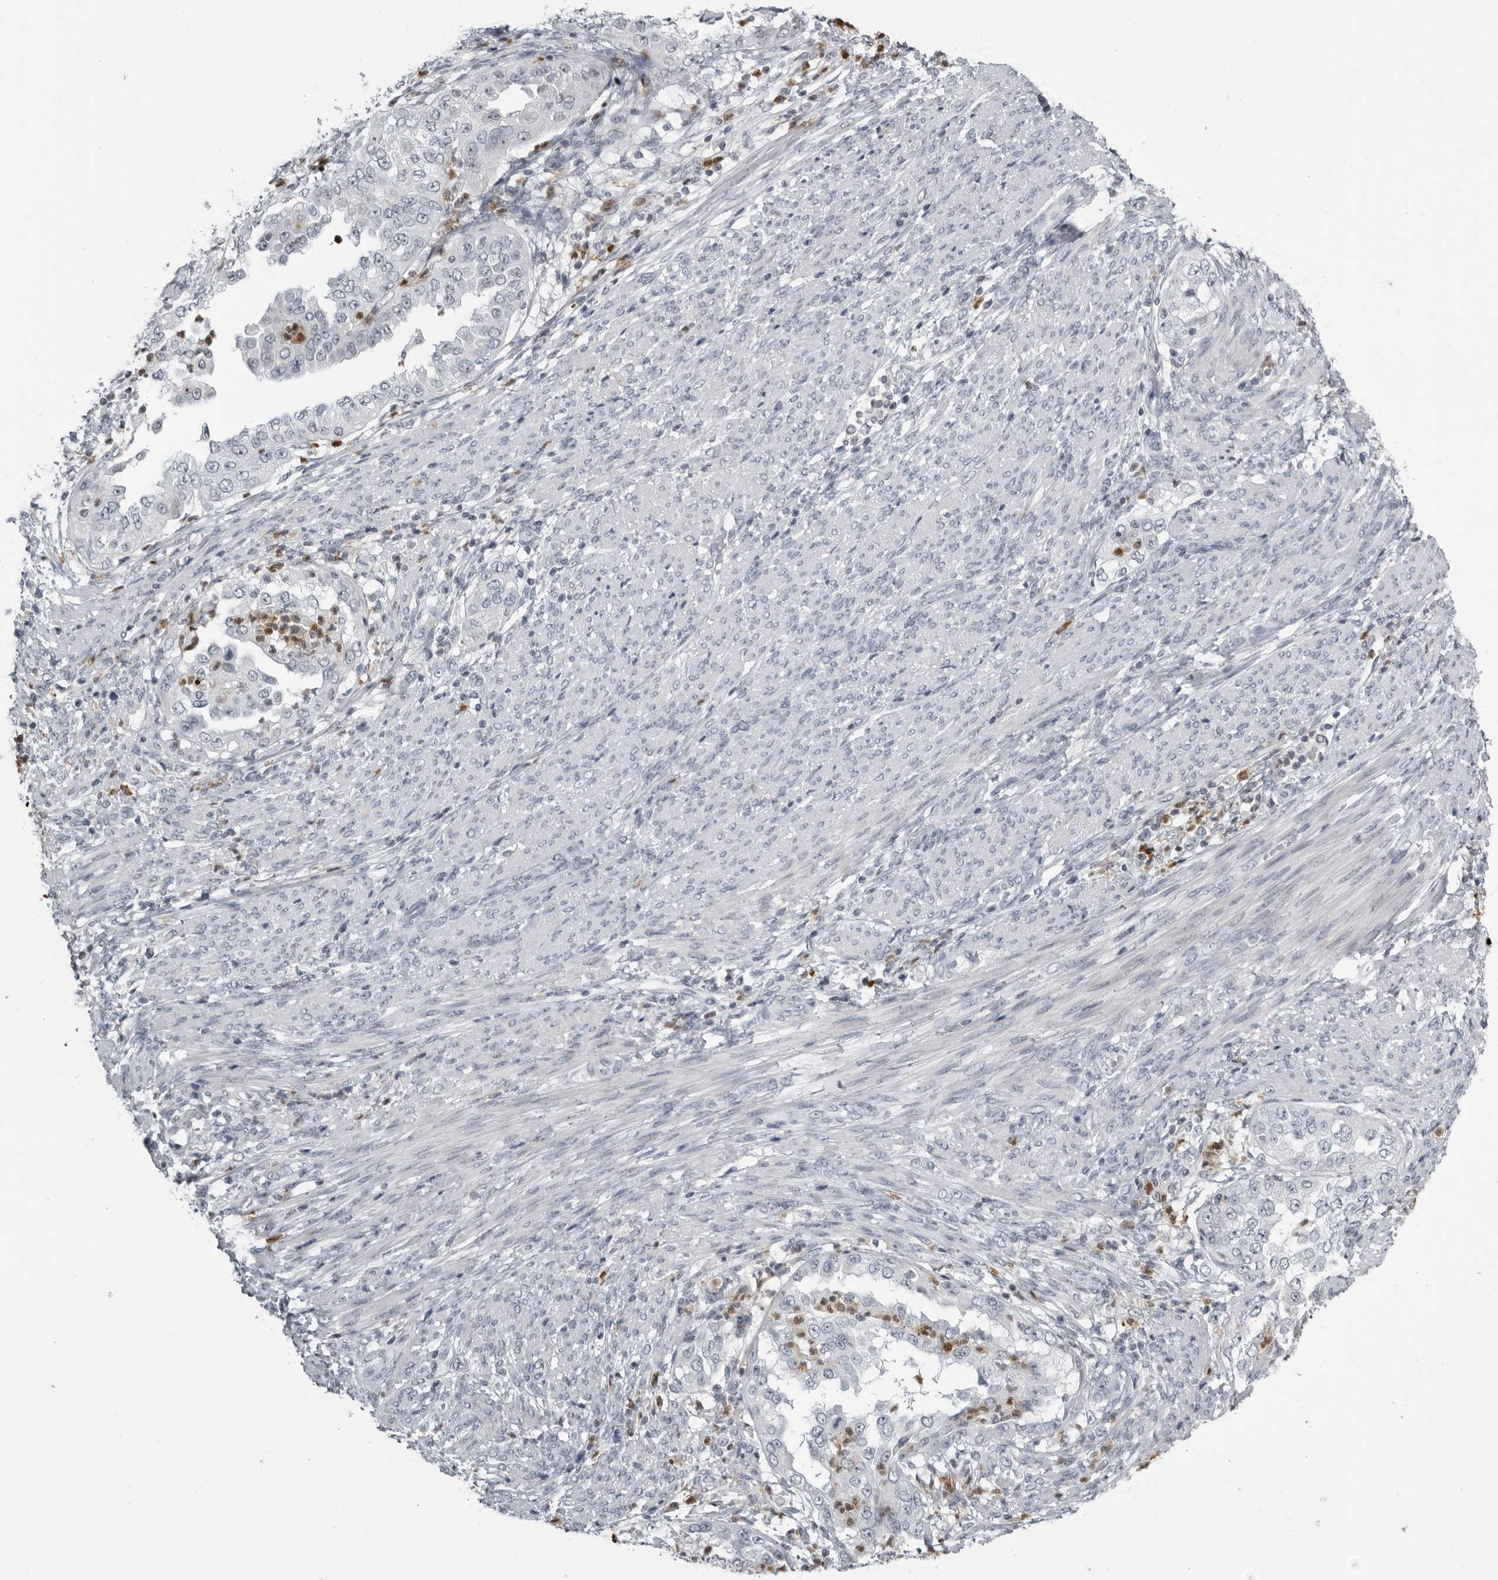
{"staining": {"intensity": "negative", "quantity": "none", "location": "none"}, "tissue": "endometrial cancer", "cell_type": "Tumor cells", "image_type": "cancer", "snomed": [{"axis": "morphology", "description": "Adenocarcinoma, NOS"}, {"axis": "topography", "description": "Endometrium"}], "caption": "Immunohistochemical staining of human endometrial adenocarcinoma shows no significant positivity in tumor cells.", "gene": "RTCA", "patient": {"sex": "female", "age": 85}}